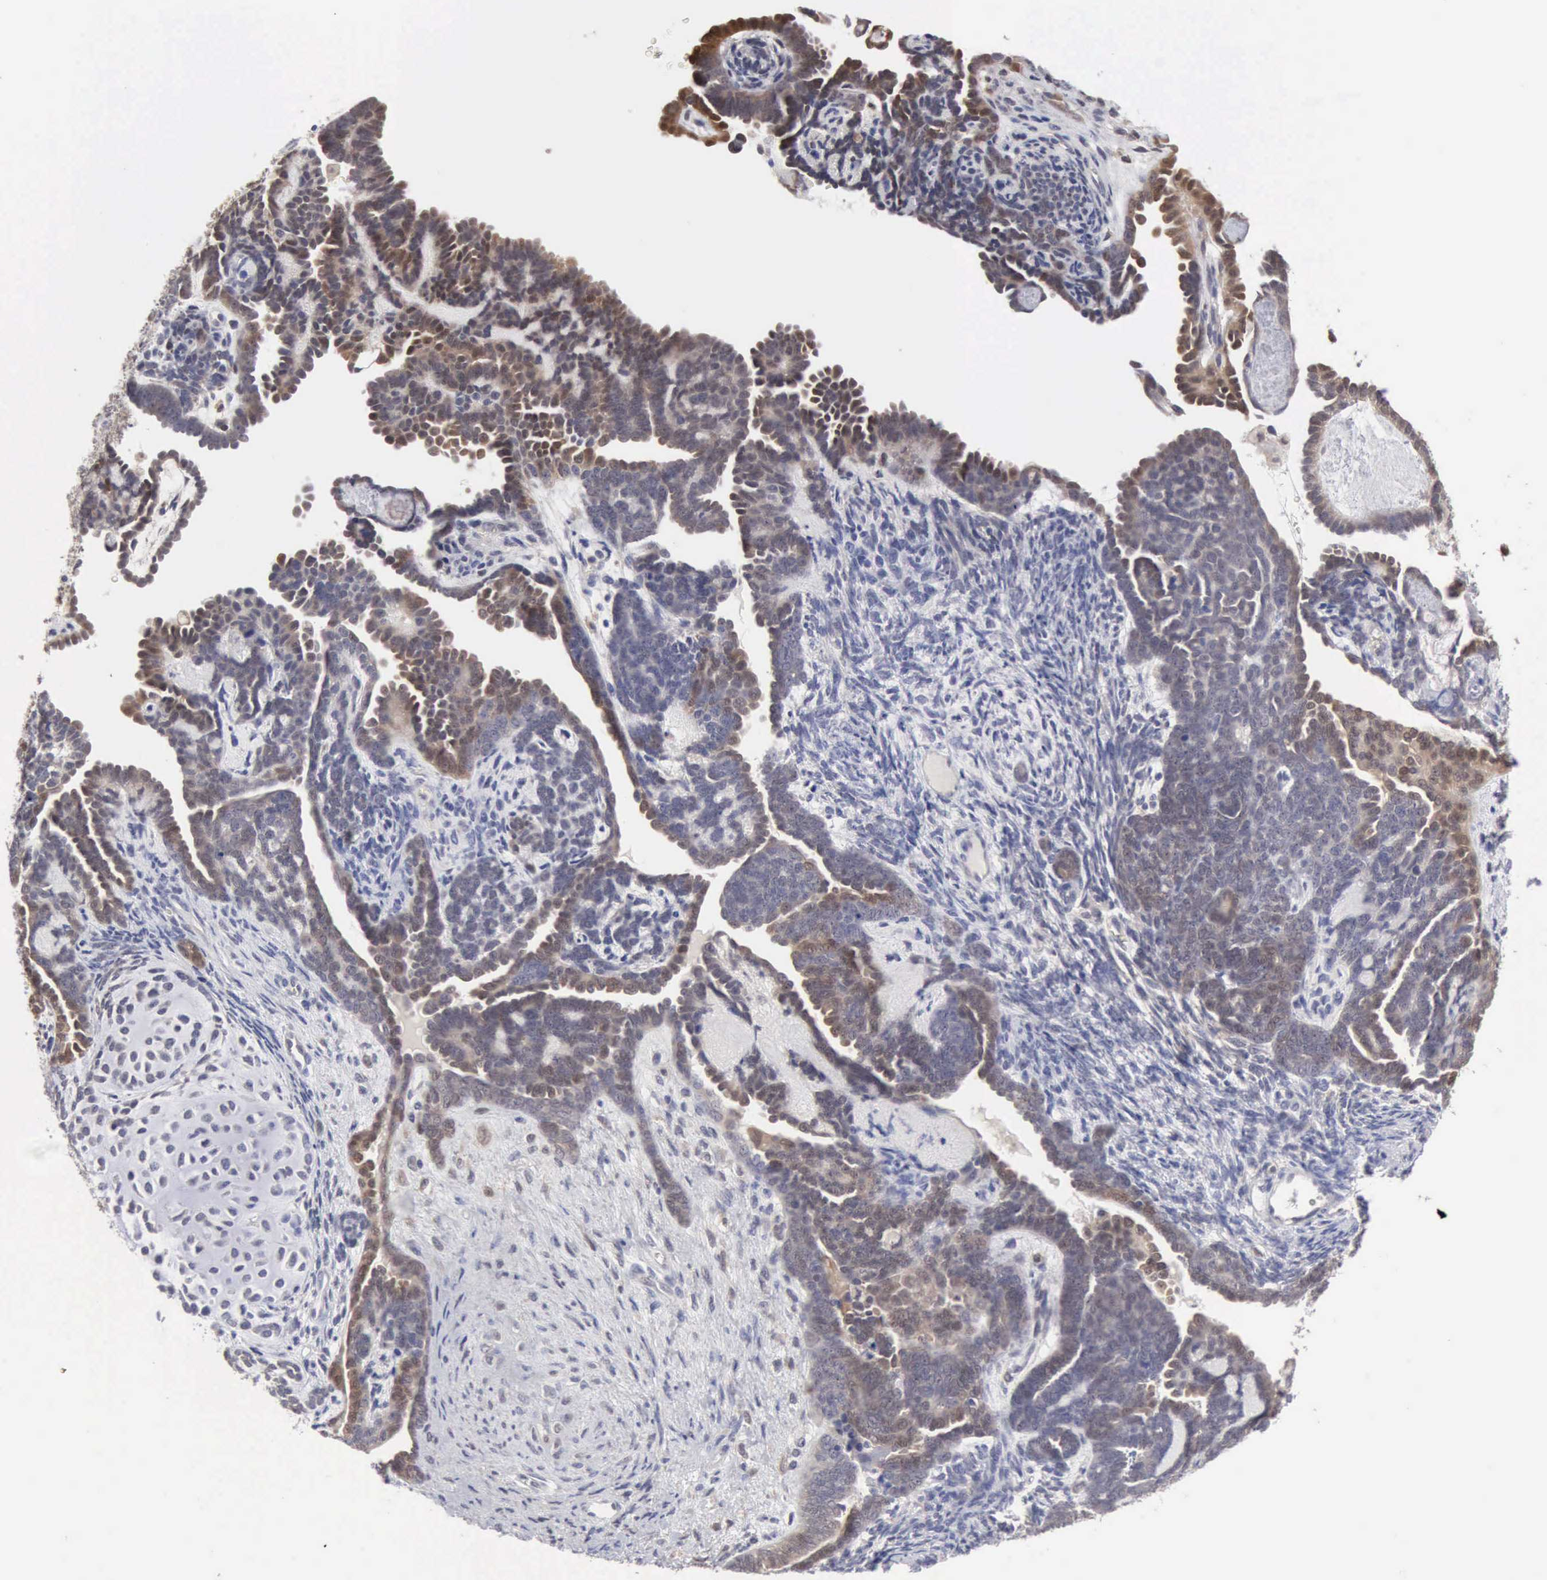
{"staining": {"intensity": "weak", "quantity": ">75%", "location": "cytoplasmic/membranous"}, "tissue": "endometrial cancer", "cell_type": "Tumor cells", "image_type": "cancer", "snomed": [{"axis": "morphology", "description": "Neoplasm, malignant, NOS"}, {"axis": "topography", "description": "Endometrium"}], "caption": "Weak cytoplasmic/membranous staining for a protein is seen in about >75% of tumor cells of neoplasm (malignant) (endometrial) using immunohistochemistry (IHC).", "gene": "PTGR2", "patient": {"sex": "female", "age": 74}}